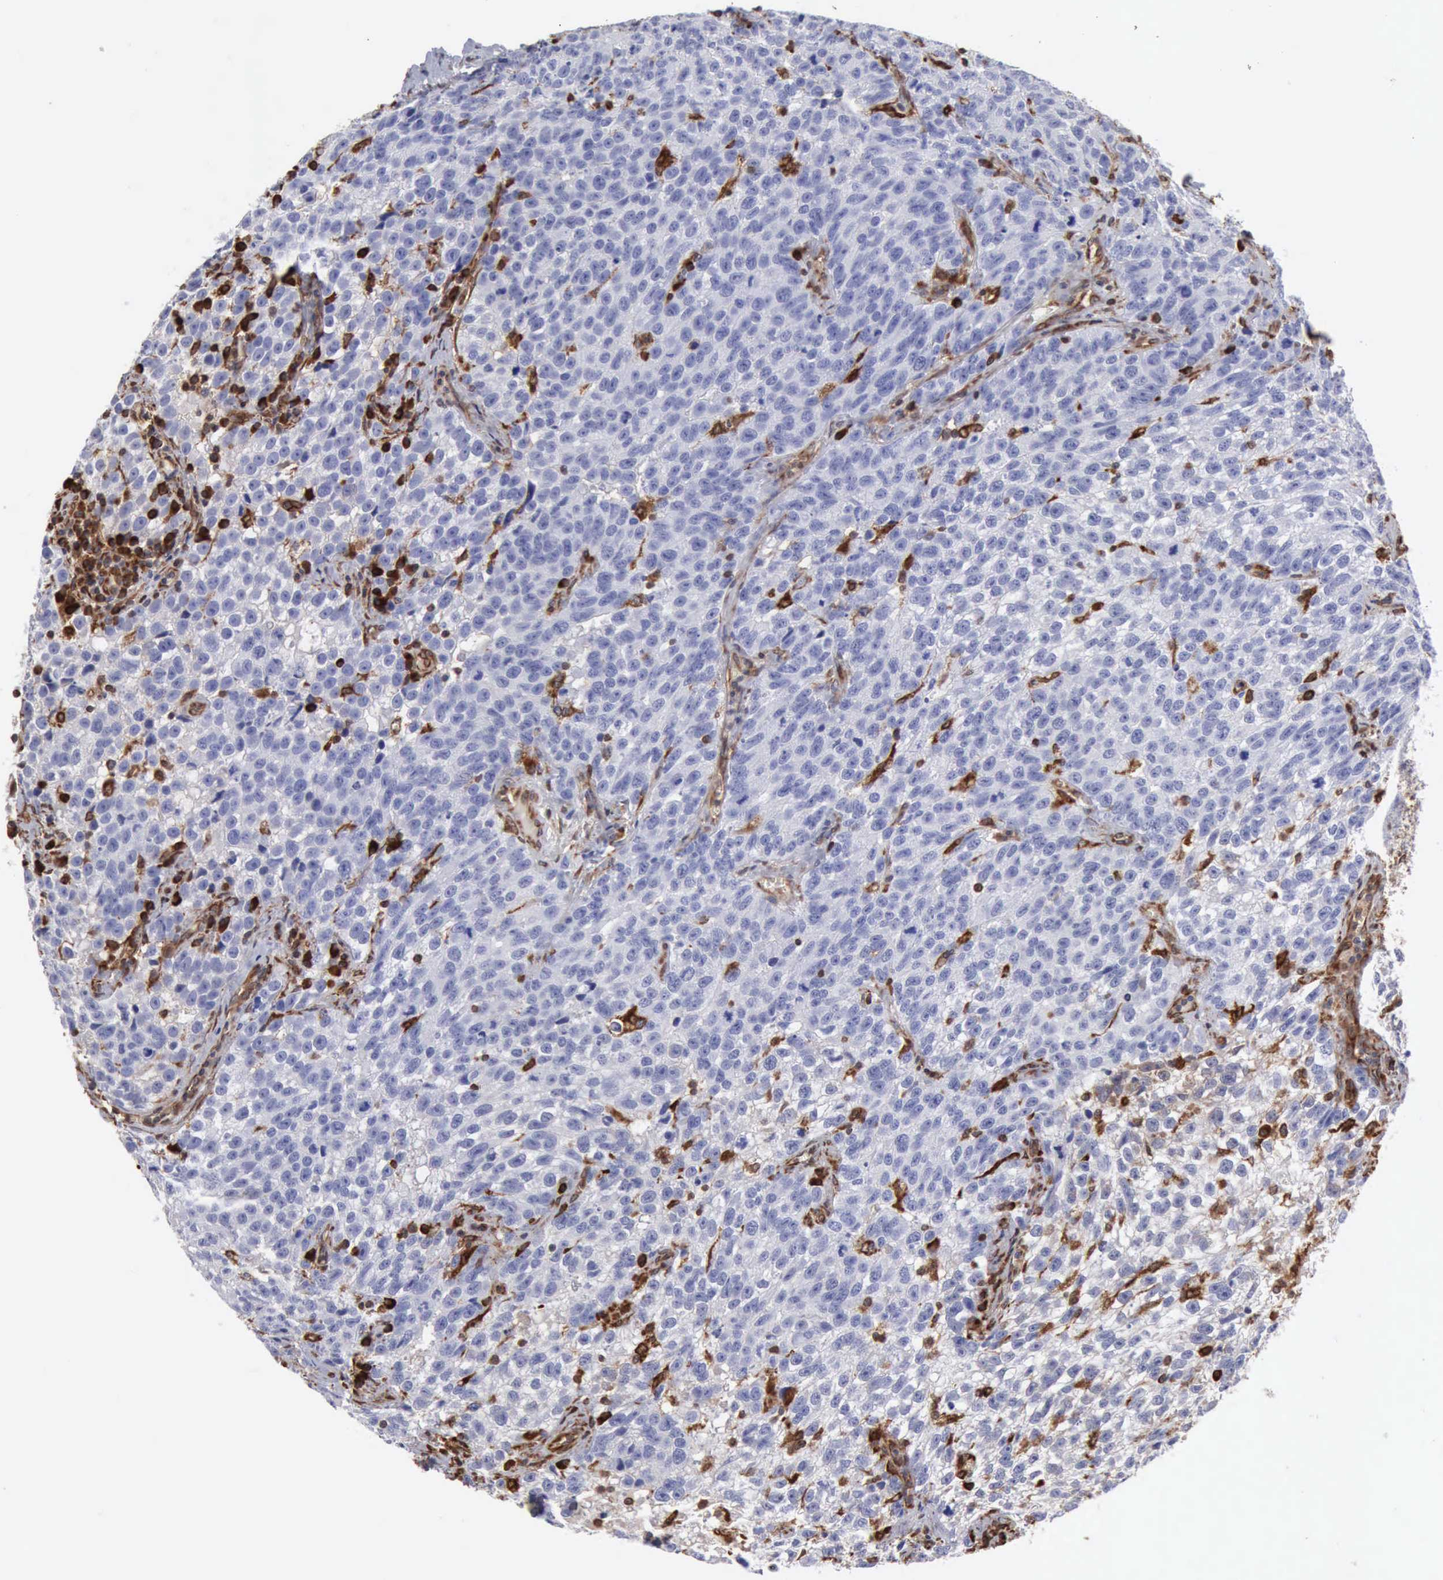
{"staining": {"intensity": "negative", "quantity": "none", "location": "none"}, "tissue": "testis cancer", "cell_type": "Tumor cells", "image_type": "cancer", "snomed": [{"axis": "morphology", "description": "Seminoma, NOS"}, {"axis": "topography", "description": "Testis"}], "caption": "Human testis cancer (seminoma) stained for a protein using immunohistochemistry displays no positivity in tumor cells.", "gene": "APOL2", "patient": {"sex": "male", "age": 38}}